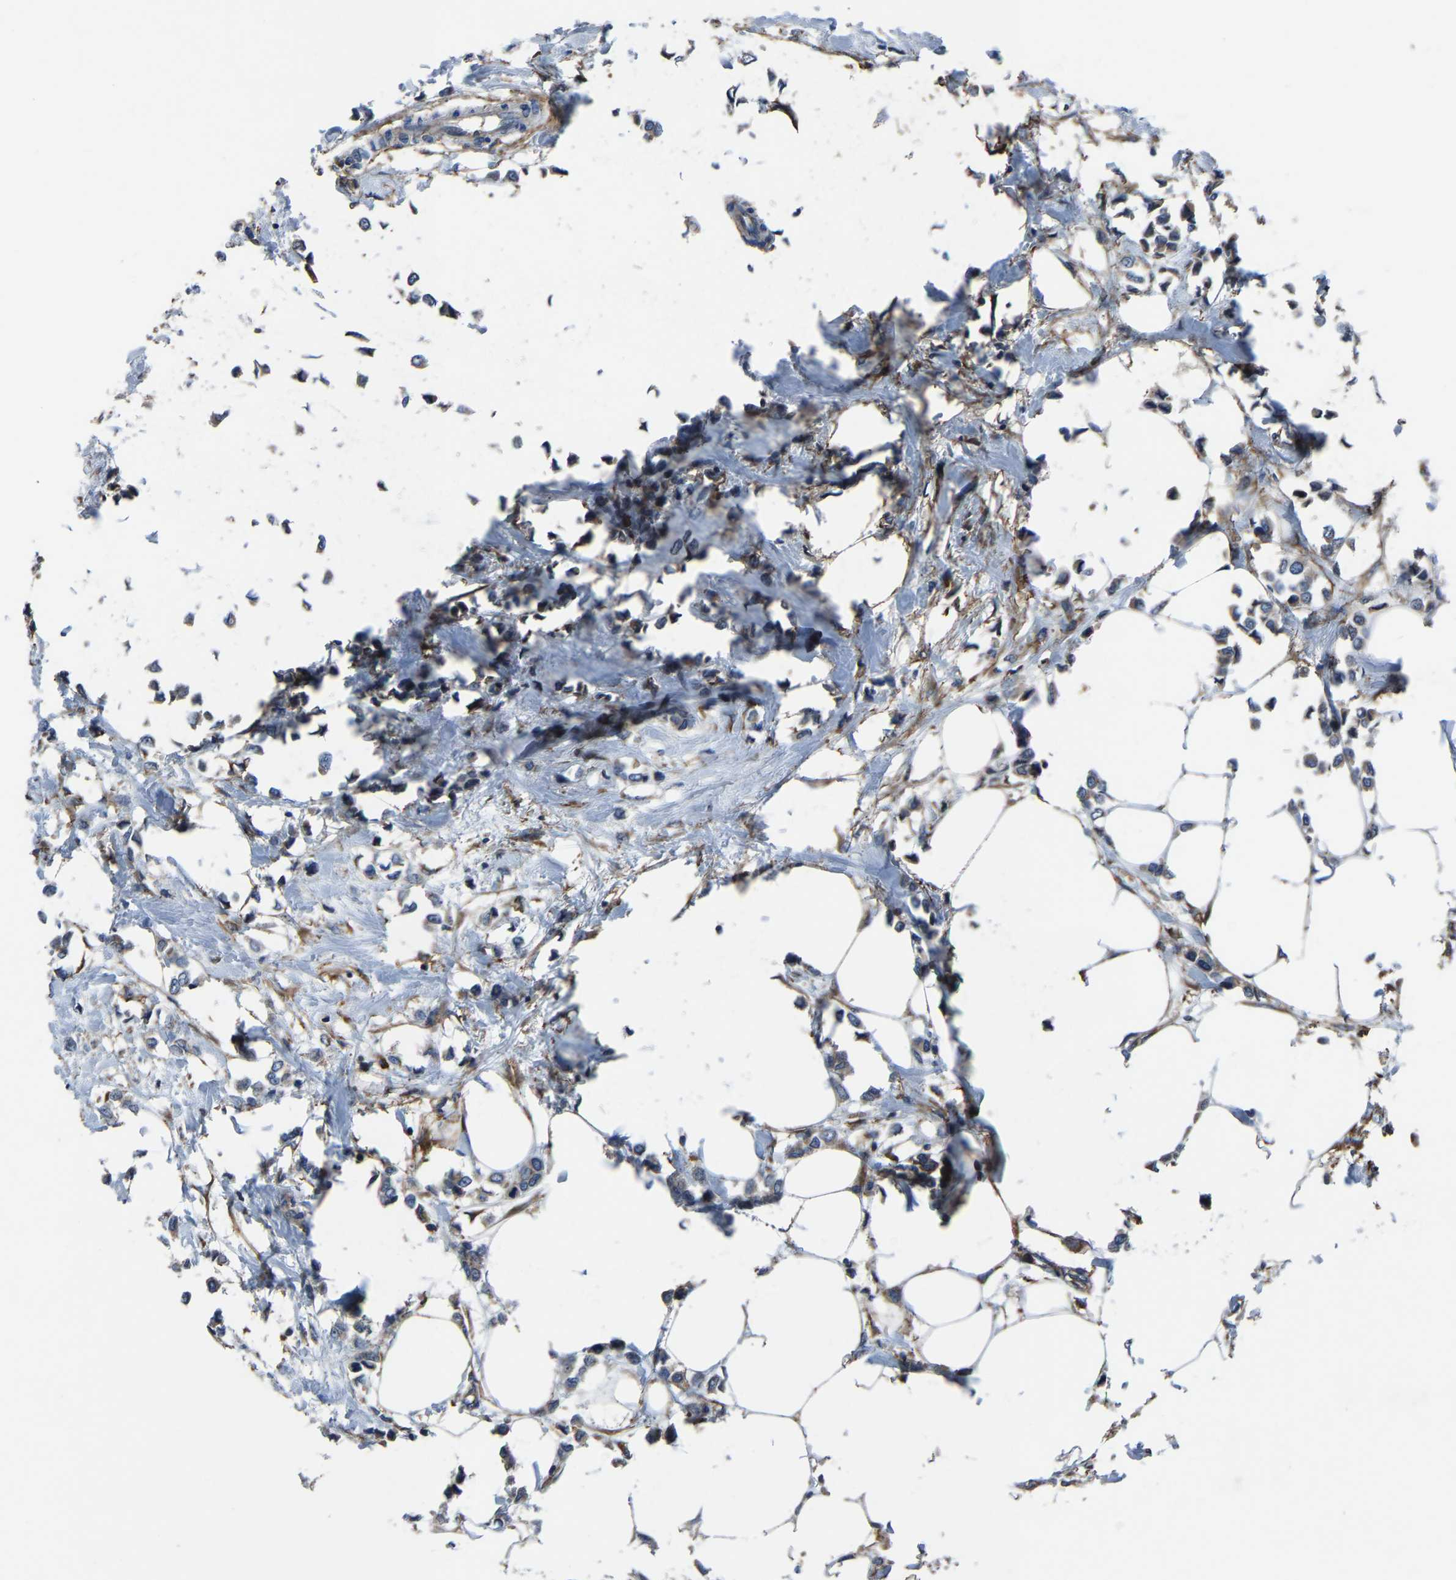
{"staining": {"intensity": "weak", "quantity": "<25%", "location": "cytoplasmic/membranous"}, "tissue": "breast cancer", "cell_type": "Tumor cells", "image_type": "cancer", "snomed": [{"axis": "morphology", "description": "Lobular carcinoma"}, {"axis": "topography", "description": "Breast"}], "caption": "Histopathology image shows no protein staining in tumor cells of breast cancer (lobular carcinoma) tissue. Brightfield microscopy of IHC stained with DAB (3,3'-diaminobenzidine) (brown) and hematoxylin (blue), captured at high magnification.", "gene": "KIAA1958", "patient": {"sex": "female", "age": 51}}